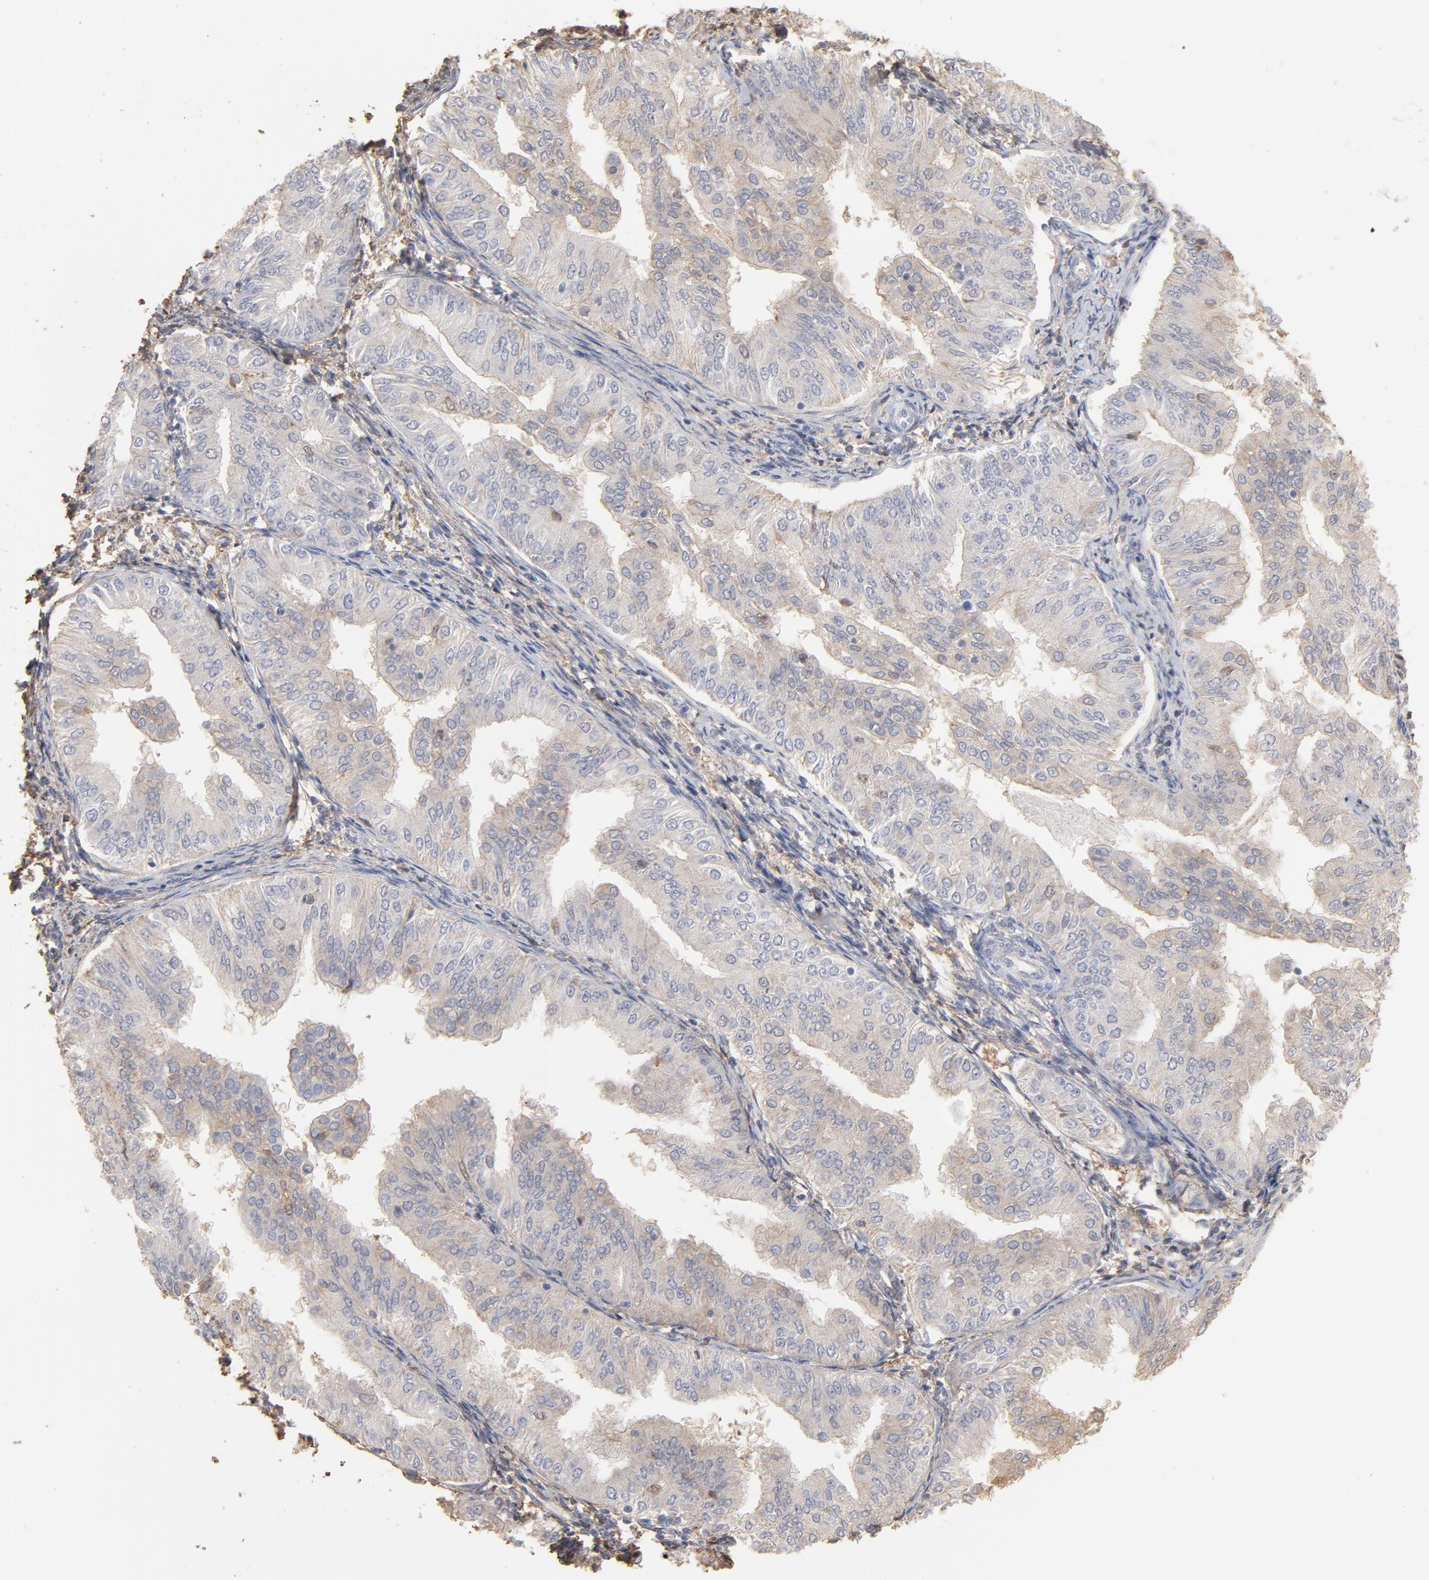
{"staining": {"intensity": "weak", "quantity": ">75%", "location": "cytoplasmic/membranous"}, "tissue": "endometrial cancer", "cell_type": "Tumor cells", "image_type": "cancer", "snomed": [{"axis": "morphology", "description": "Adenocarcinoma, NOS"}, {"axis": "topography", "description": "Endometrium"}], "caption": "Protein positivity by immunohistochemistry shows weak cytoplasmic/membranous expression in approximately >75% of tumor cells in endometrial cancer (adenocarcinoma).", "gene": "PNMA1", "patient": {"sex": "female", "age": 53}}